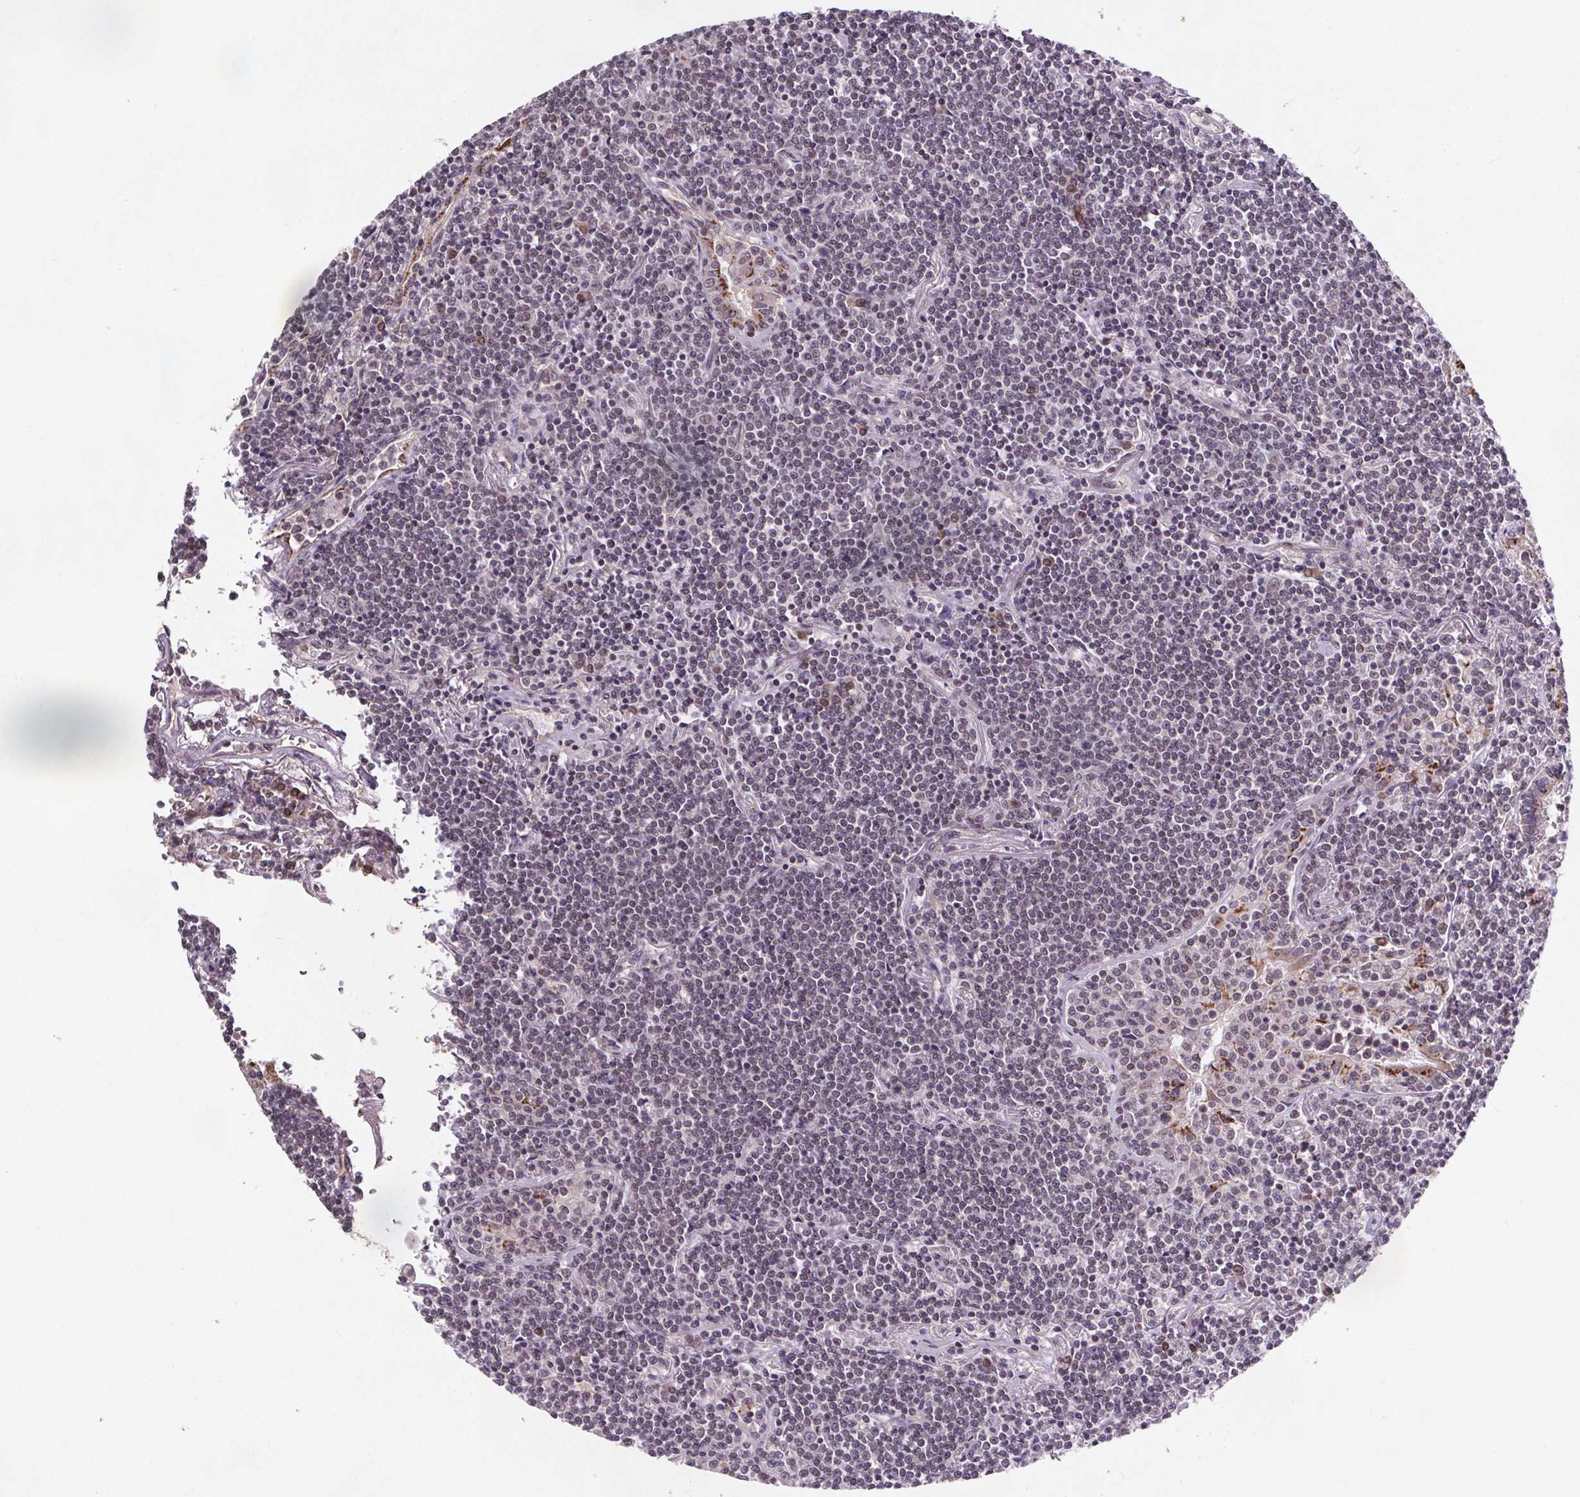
{"staining": {"intensity": "negative", "quantity": "none", "location": "none"}, "tissue": "lymphoma", "cell_type": "Tumor cells", "image_type": "cancer", "snomed": [{"axis": "morphology", "description": "Malignant lymphoma, non-Hodgkin's type, Low grade"}, {"axis": "topography", "description": "Lung"}], "caption": "Malignant lymphoma, non-Hodgkin's type (low-grade) stained for a protein using IHC displays no staining tumor cells.", "gene": "STRN3", "patient": {"sex": "female", "age": 71}}